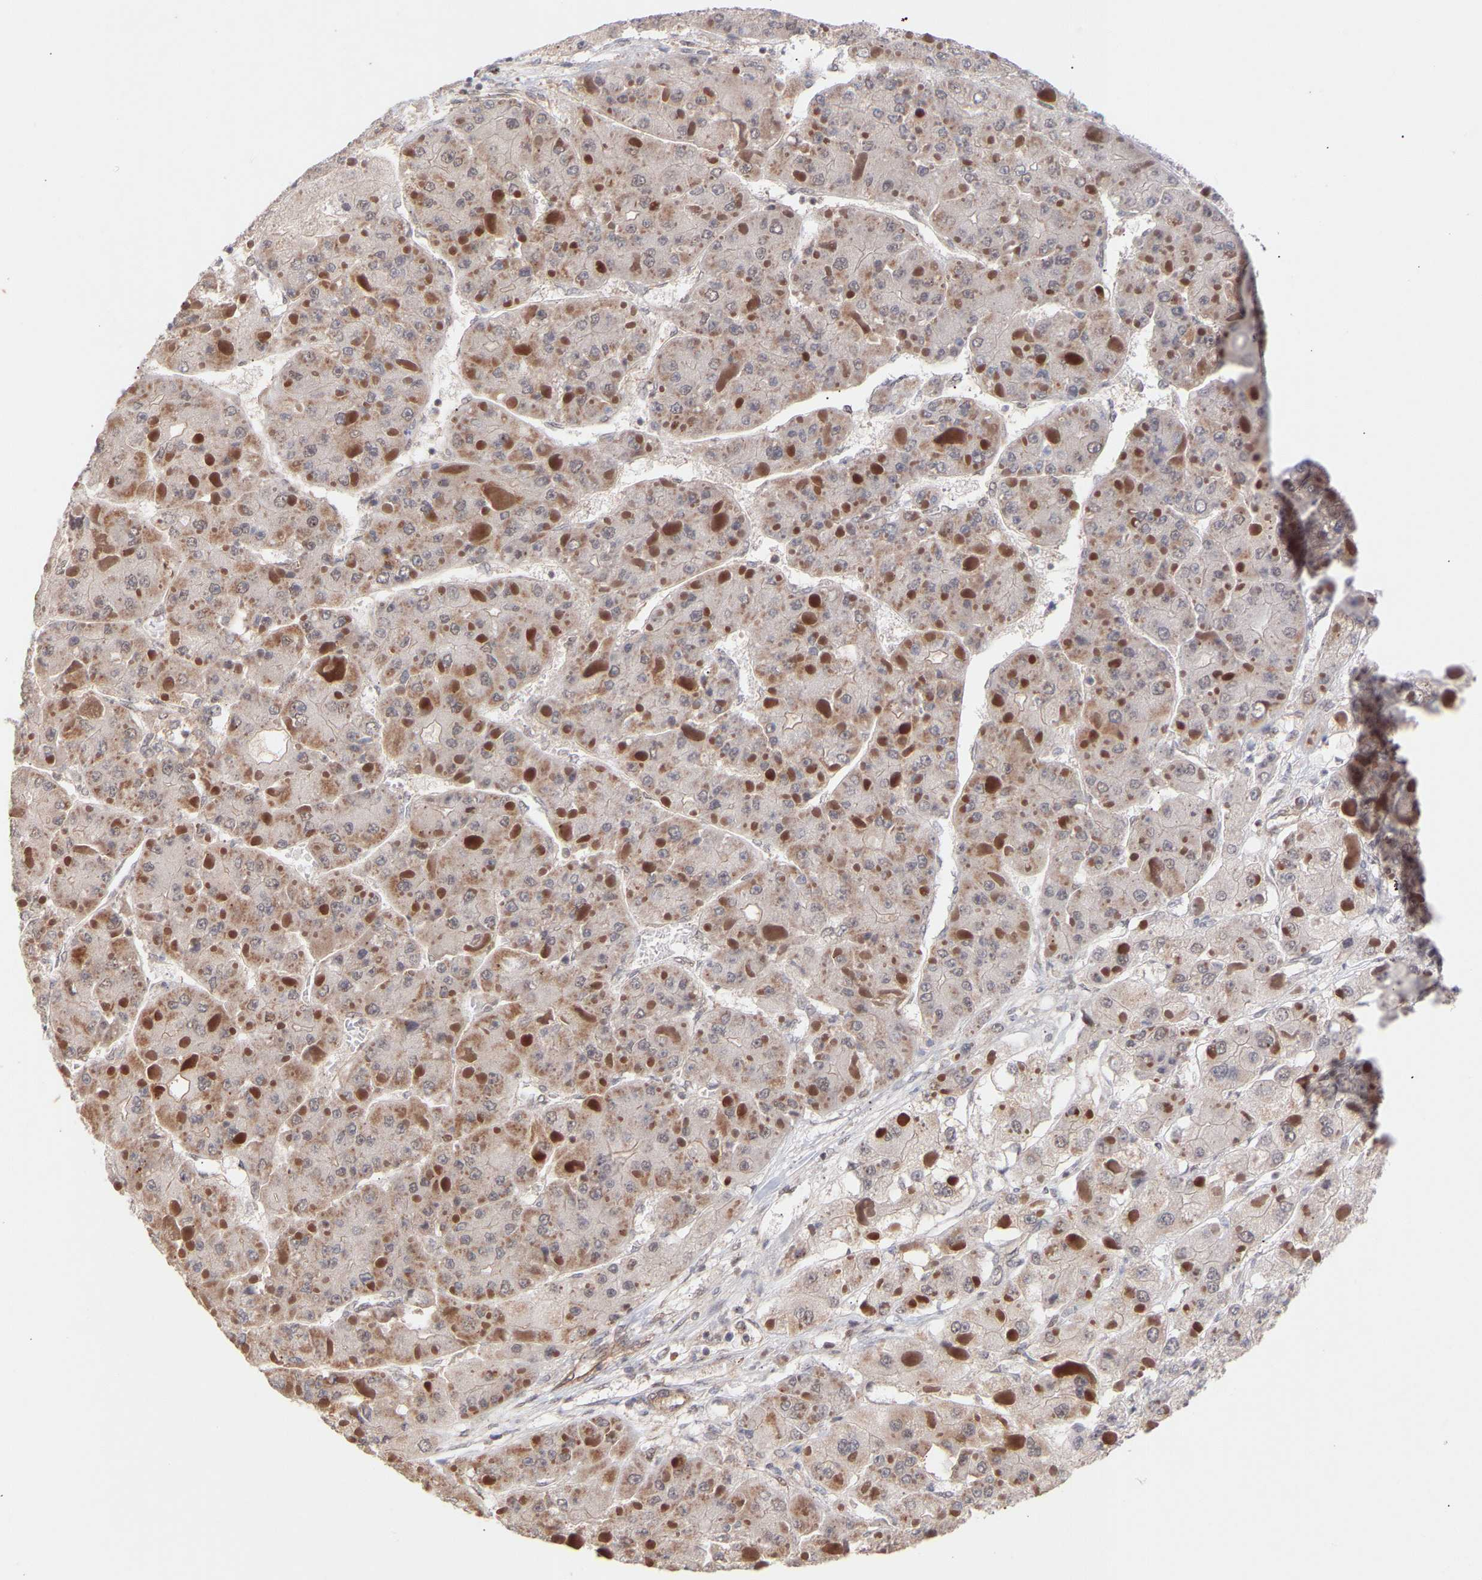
{"staining": {"intensity": "weak", "quantity": "<25%", "location": "cytoplasmic/membranous"}, "tissue": "liver cancer", "cell_type": "Tumor cells", "image_type": "cancer", "snomed": [{"axis": "morphology", "description": "Carcinoma, Hepatocellular, NOS"}, {"axis": "topography", "description": "Liver"}], "caption": "A high-resolution photomicrograph shows immunohistochemistry staining of liver cancer, which displays no significant positivity in tumor cells.", "gene": "PDLIM5", "patient": {"sex": "female", "age": 73}}